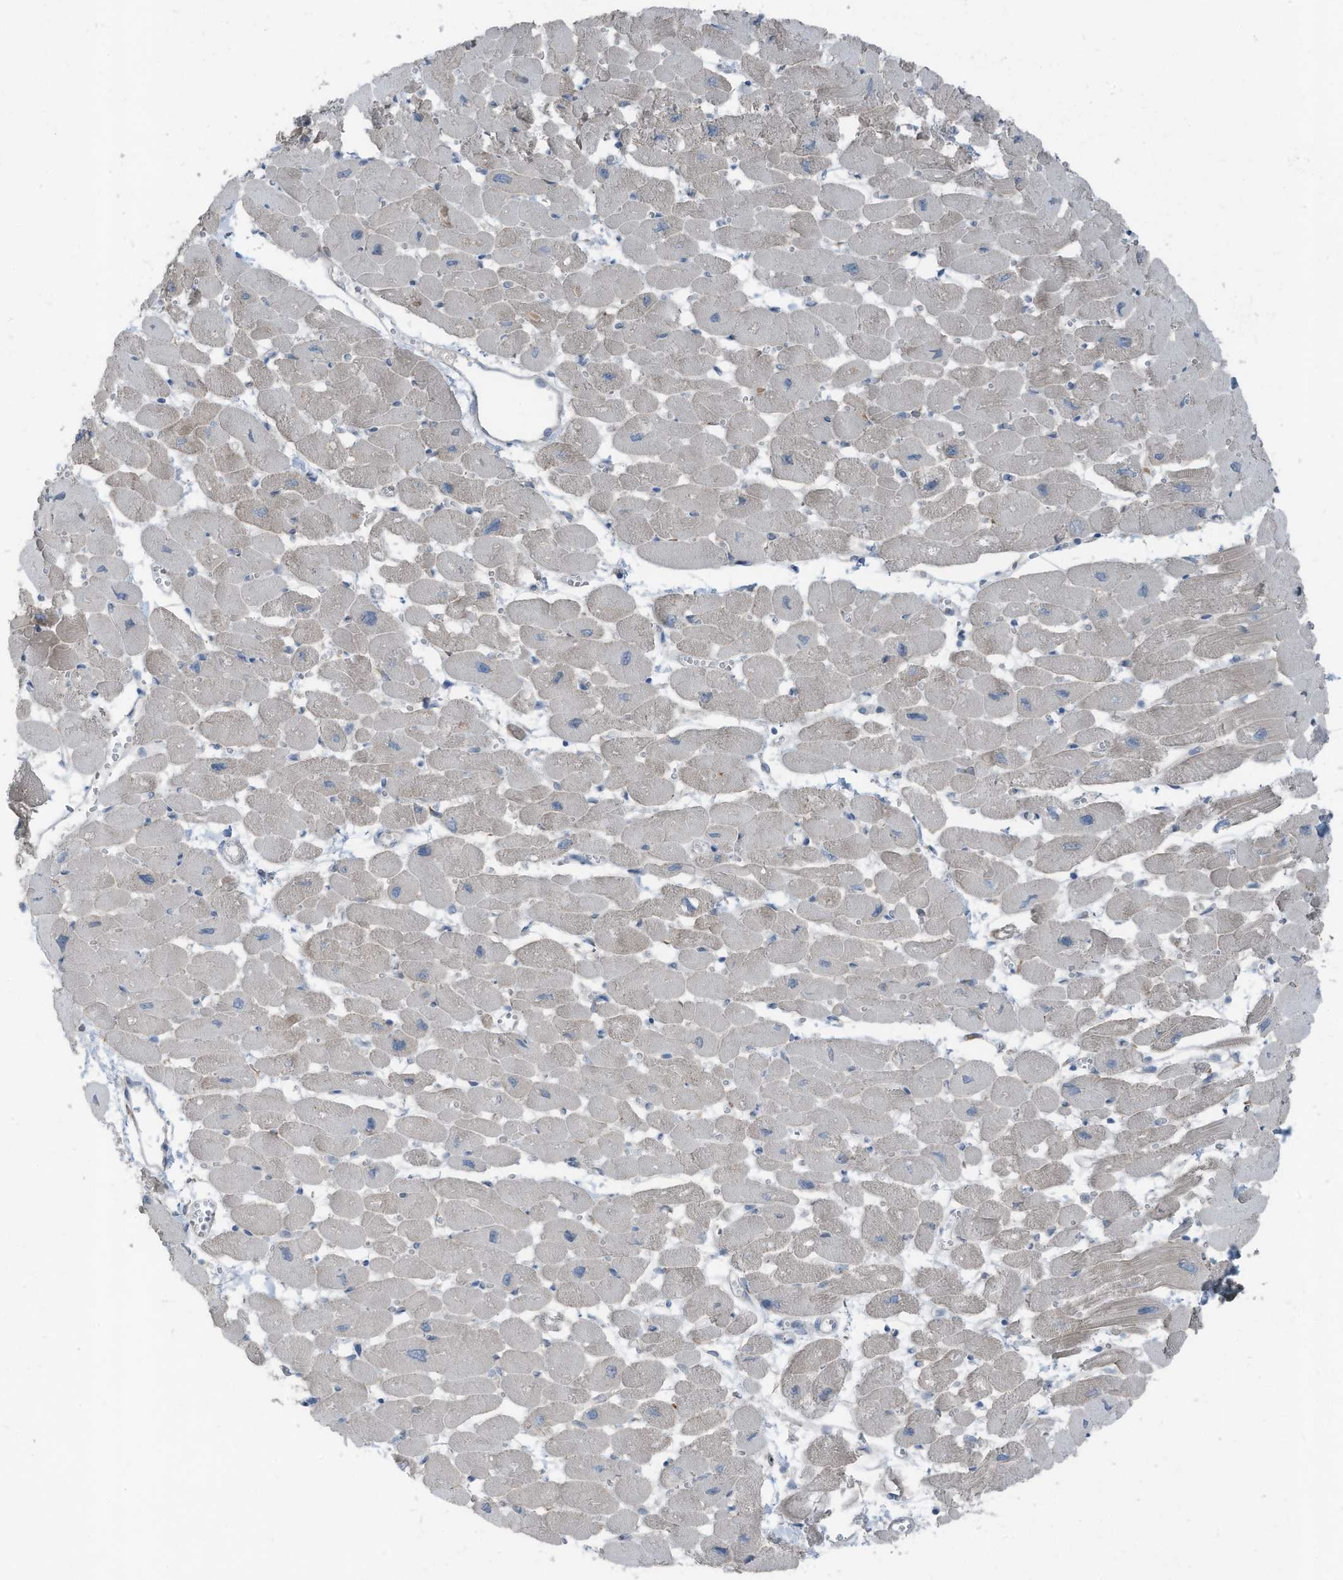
{"staining": {"intensity": "weak", "quantity": "25%-75%", "location": "cytoplasmic/membranous"}, "tissue": "heart muscle", "cell_type": "Cardiomyocytes", "image_type": "normal", "snomed": [{"axis": "morphology", "description": "Normal tissue, NOS"}, {"axis": "topography", "description": "Heart"}], "caption": "Cardiomyocytes display low levels of weak cytoplasmic/membranous positivity in about 25%-75% of cells in benign heart muscle. The protein of interest is shown in brown color, while the nuclei are stained blue.", "gene": "ARHGEF33", "patient": {"sex": "female", "age": 54}}